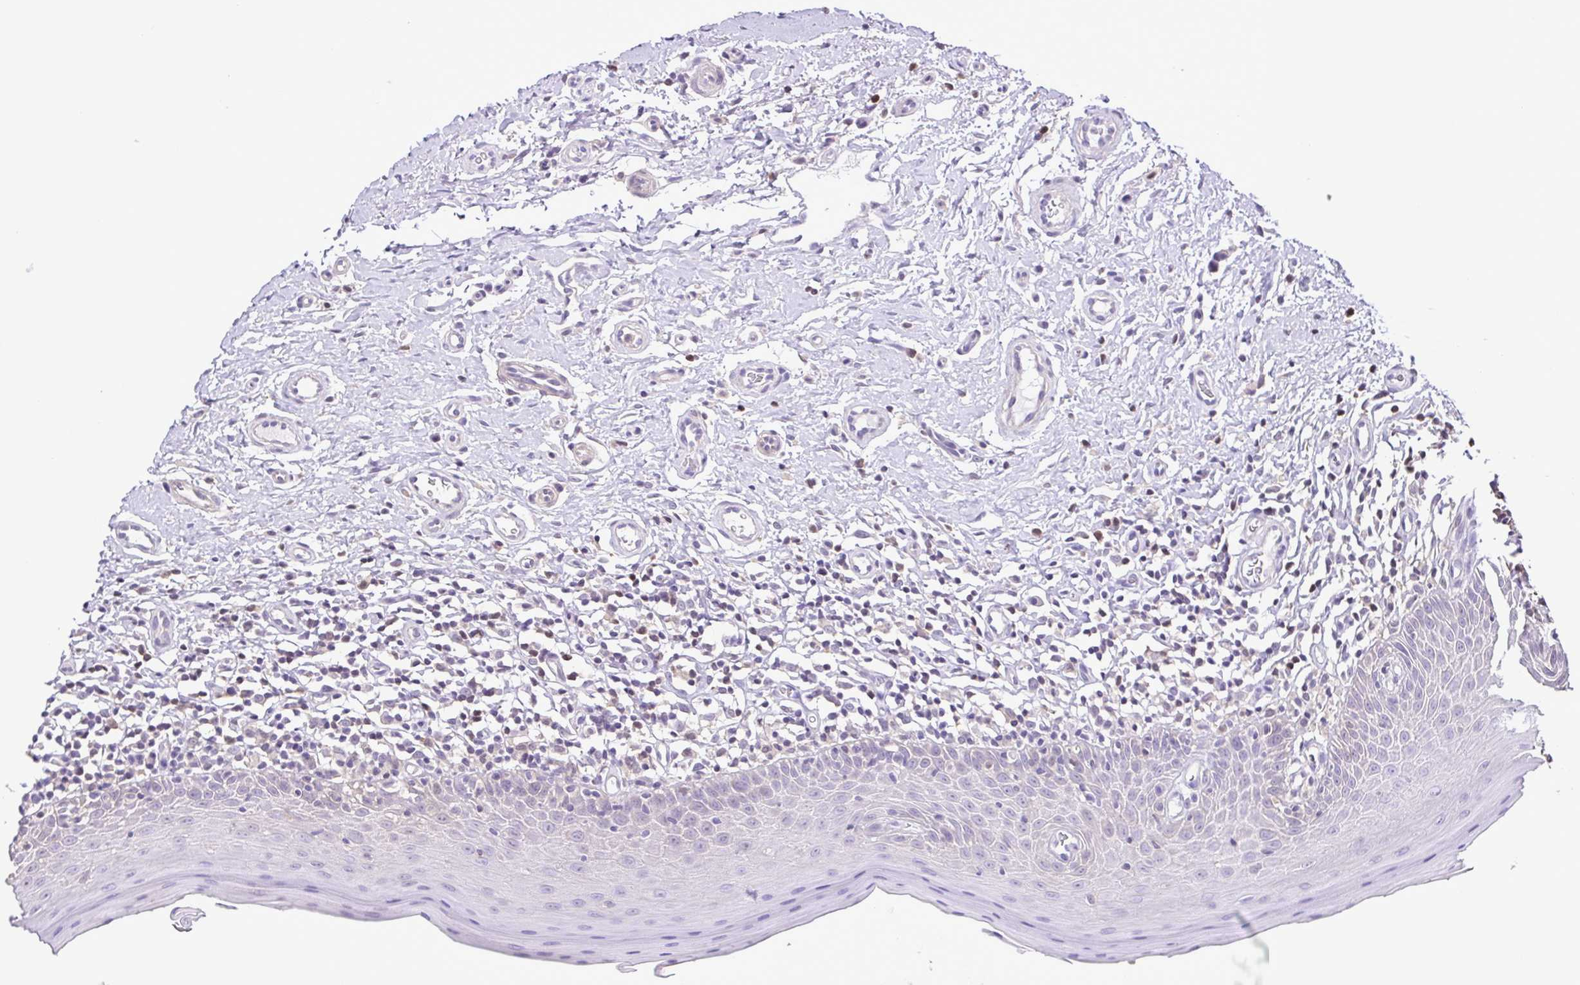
{"staining": {"intensity": "negative", "quantity": "none", "location": "none"}, "tissue": "oral mucosa", "cell_type": "Squamous epithelial cells", "image_type": "normal", "snomed": [{"axis": "morphology", "description": "Normal tissue, NOS"}, {"axis": "topography", "description": "Oral tissue"}, {"axis": "topography", "description": "Tounge, NOS"}], "caption": "IHC image of normal human oral mucosa stained for a protein (brown), which shows no positivity in squamous epithelial cells. (DAB (3,3'-diaminobenzidine) immunohistochemistry visualized using brightfield microscopy, high magnification).", "gene": "CYP17A1", "patient": {"sex": "female", "age": 58}}